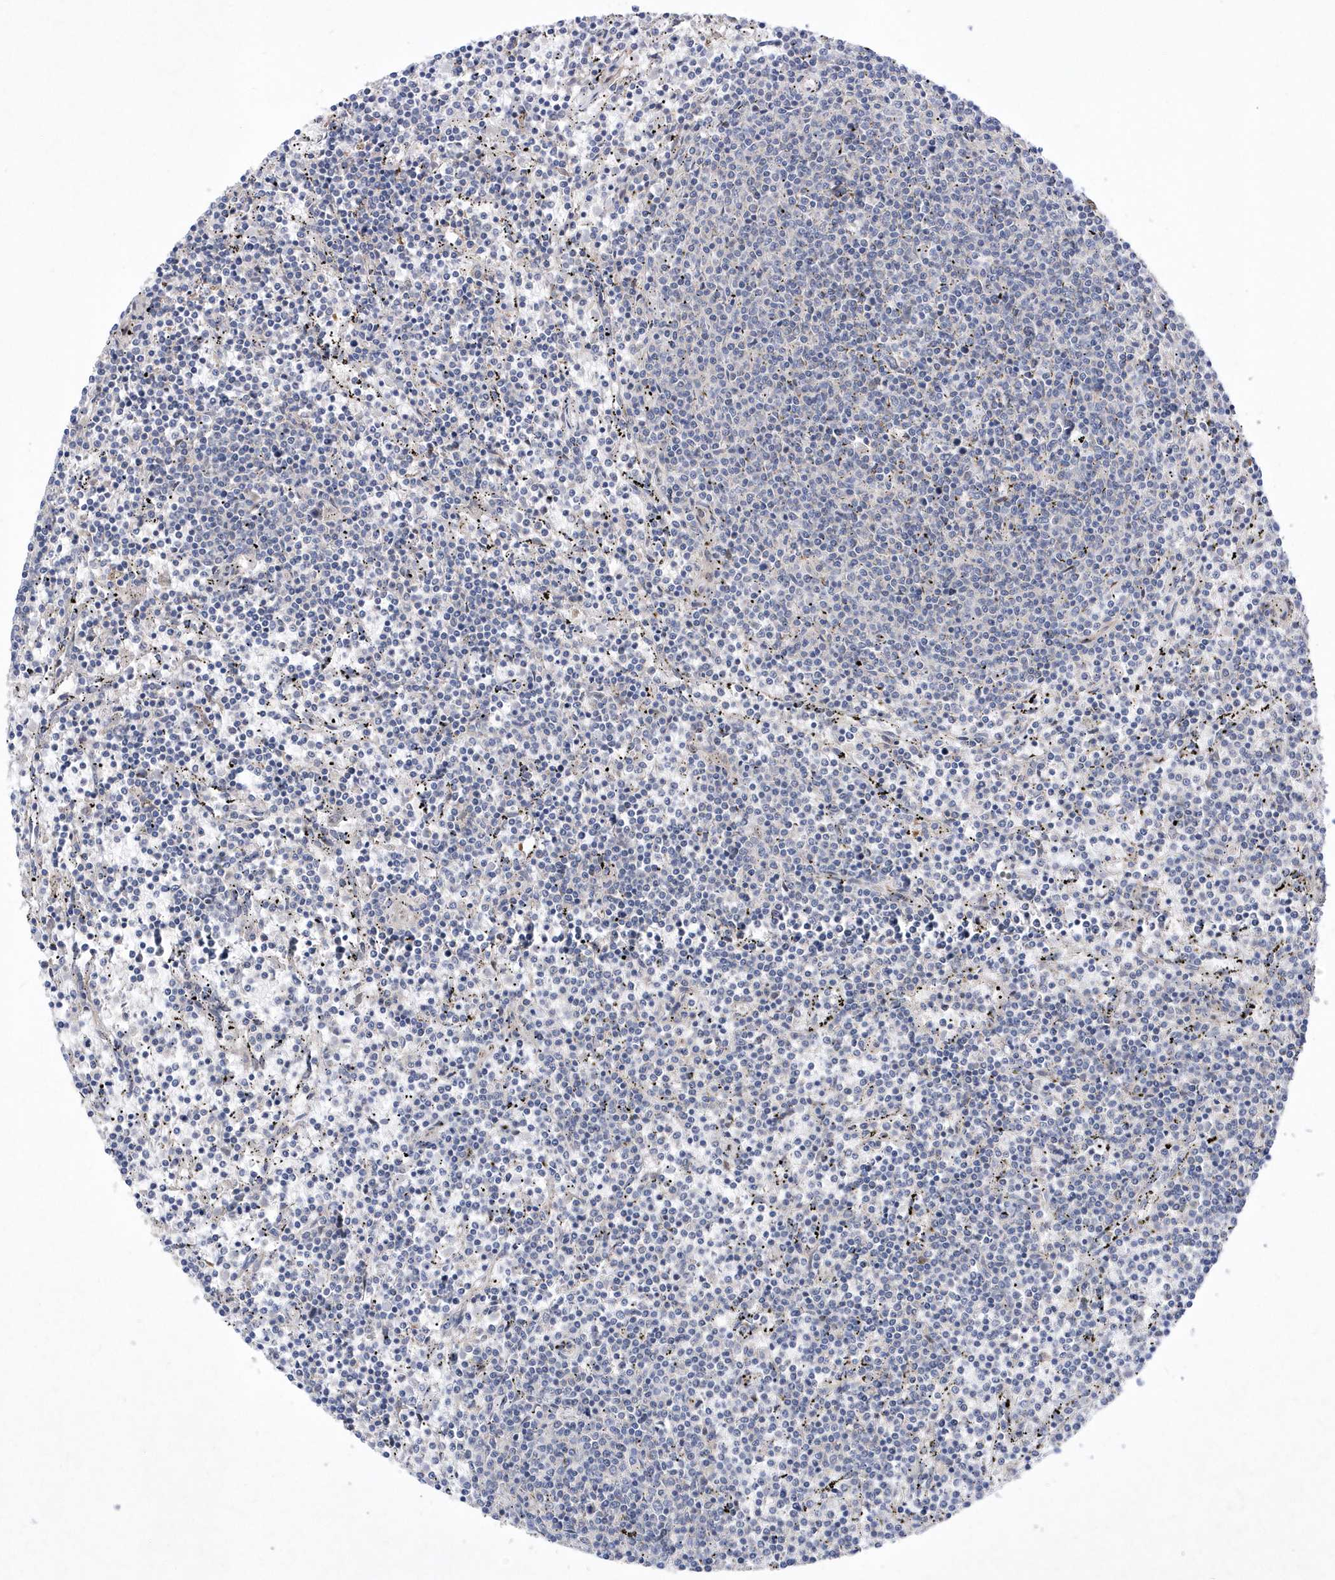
{"staining": {"intensity": "negative", "quantity": "none", "location": "none"}, "tissue": "lymphoma", "cell_type": "Tumor cells", "image_type": "cancer", "snomed": [{"axis": "morphology", "description": "Malignant lymphoma, non-Hodgkin's type, Low grade"}, {"axis": "topography", "description": "Spleen"}], "caption": "Micrograph shows no significant protein expression in tumor cells of lymphoma.", "gene": "LONRF2", "patient": {"sex": "female", "age": 50}}